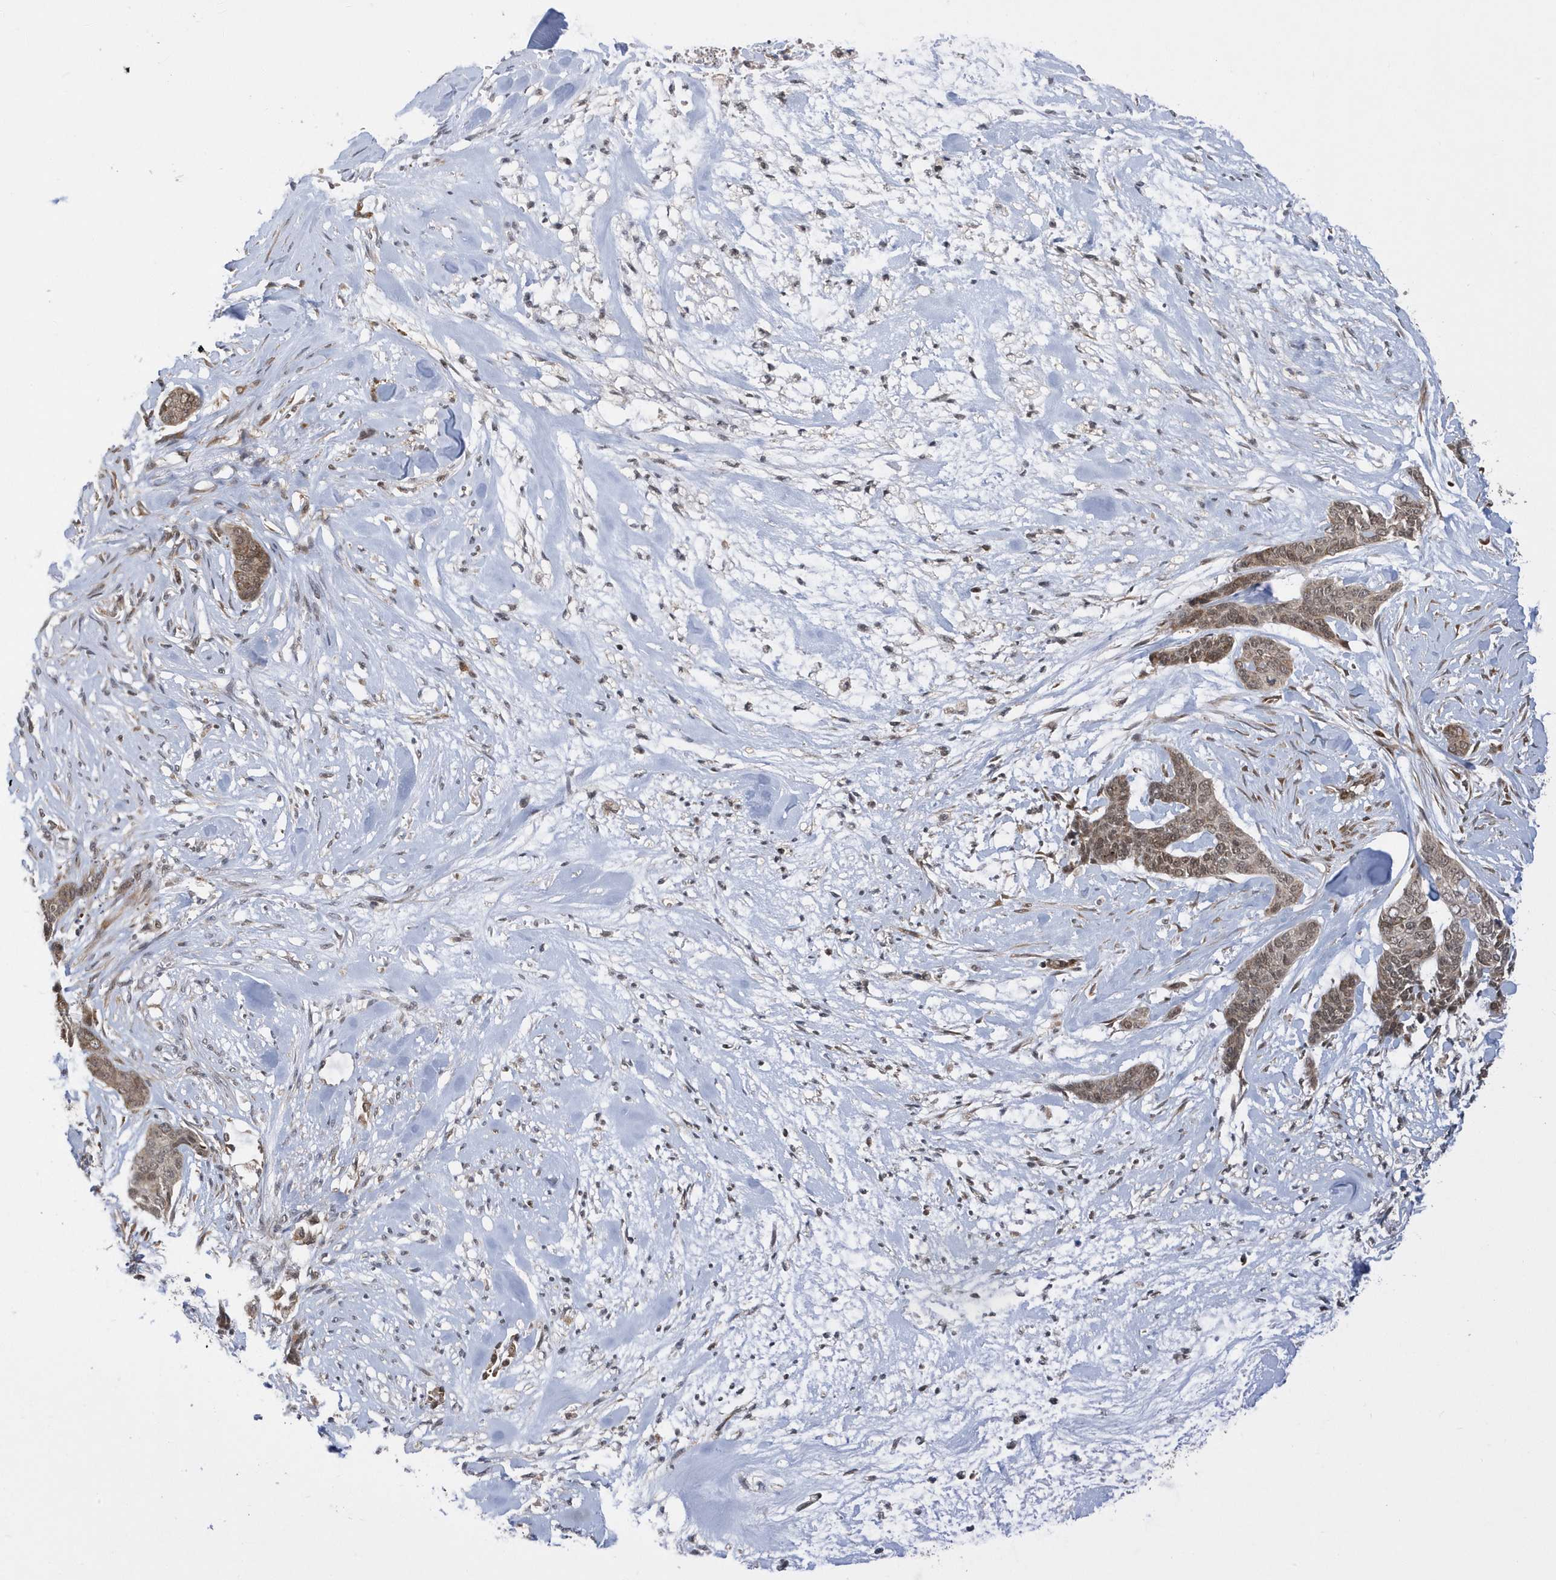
{"staining": {"intensity": "moderate", "quantity": ">75%", "location": "cytoplasmic/membranous,nuclear"}, "tissue": "skin cancer", "cell_type": "Tumor cells", "image_type": "cancer", "snomed": [{"axis": "morphology", "description": "Basal cell carcinoma"}, {"axis": "topography", "description": "Skin"}], "caption": "DAB (3,3'-diaminobenzidine) immunohistochemical staining of skin cancer (basal cell carcinoma) demonstrates moderate cytoplasmic/membranous and nuclear protein staining in about >75% of tumor cells. (IHC, brightfield microscopy, high magnification).", "gene": "METTL21A", "patient": {"sex": "female", "age": 64}}